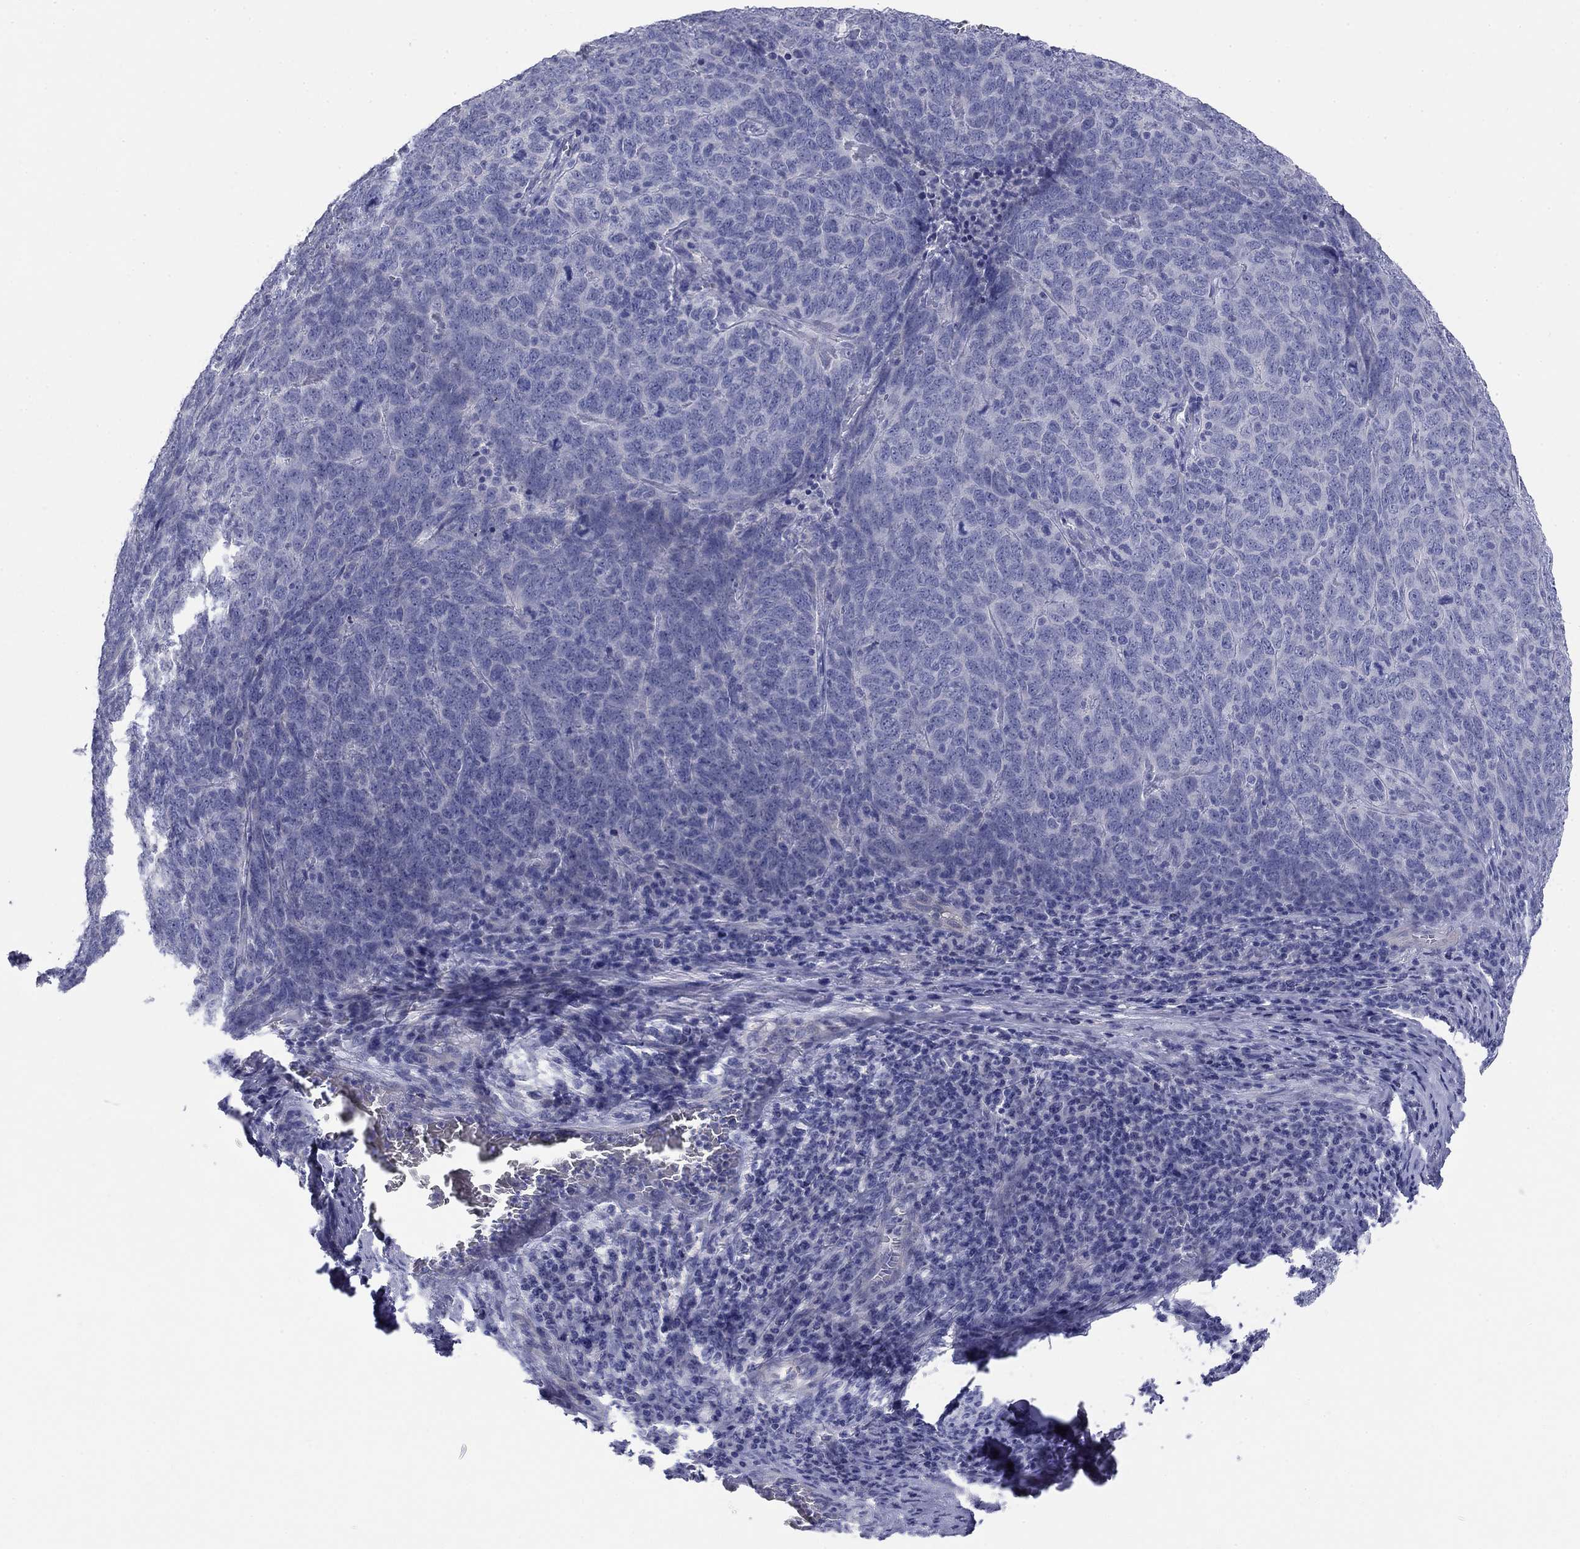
{"staining": {"intensity": "negative", "quantity": "none", "location": "none"}, "tissue": "skin cancer", "cell_type": "Tumor cells", "image_type": "cancer", "snomed": [{"axis": "morphology", "description": "Squamous cell carcinoma, NOS"}, {"axis": "topography", "description": "Skin"}, {"axis": "topography", "description": "Anal"}], "caption": "Protein analysis of squamous cell carcinoma (skin) demonstrates no significant expression in tumor cells. Brightfield microscopy of immunohistochemistry stained with DAB (brown) and hematoxylin (blue), captured at high magnification.", "gene": "PRKCG", "patient": {"sex": "female", "age": 51}}